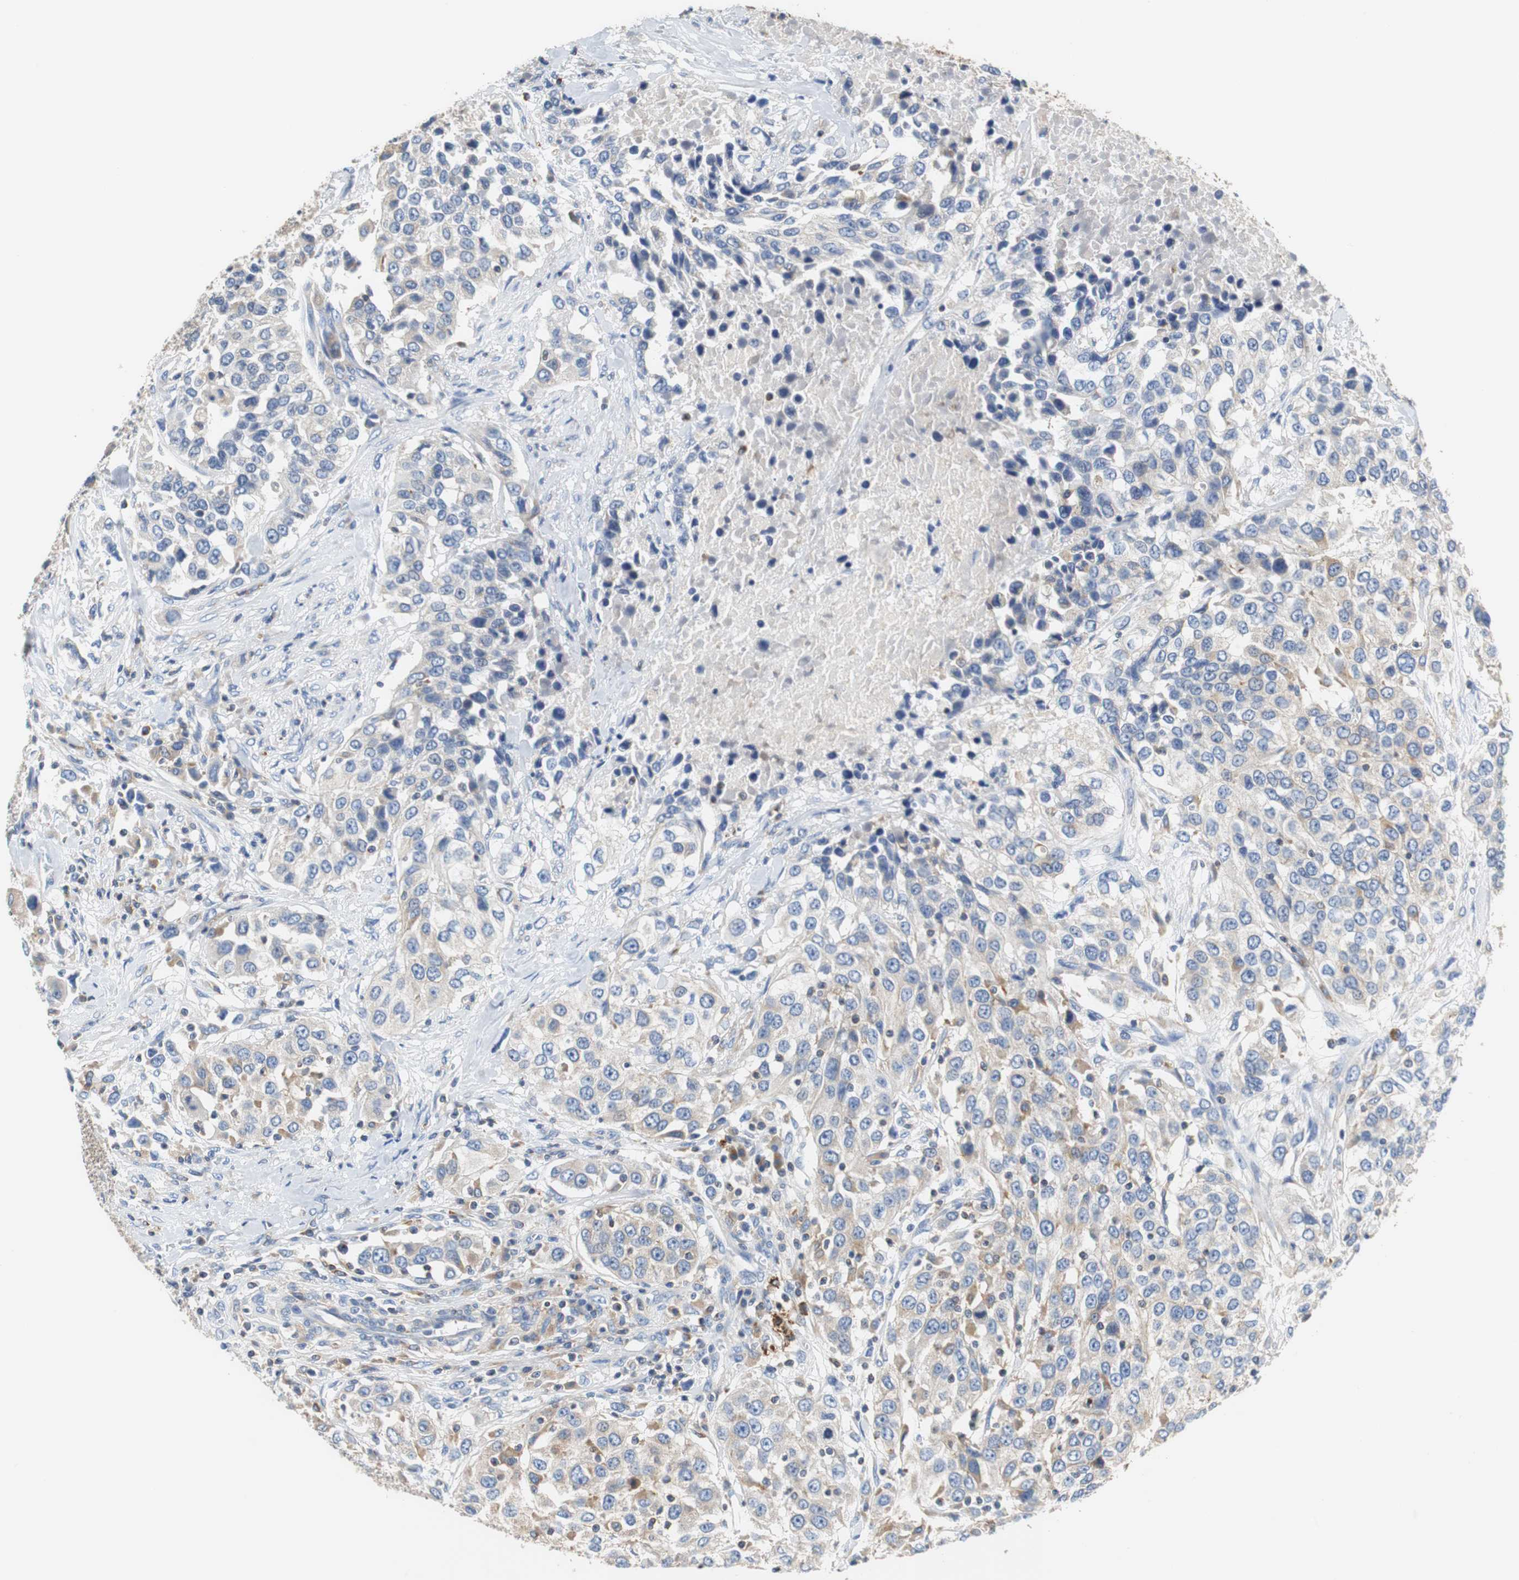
{"staining": {"intensity": "weak", "quantity": "<25%", "location": "cytoplasmic/membranous"}, "tissue": "urothelial cancer", "cell_type": "Tumor cells", "image_type": "cancer", "snomed": [{"axis": "morphology", "description": "Urothelial carcinoma, High grade"}, {"axis": "topography", "description": "Urinary bladder"}], "caption": "Immunohistochemistry of human urothelial carcinoma (high-grade) demonstrates no positivity in tumor cells.", "gene": "VAMP8", "patient": {"sex": "female", "age": 80}}